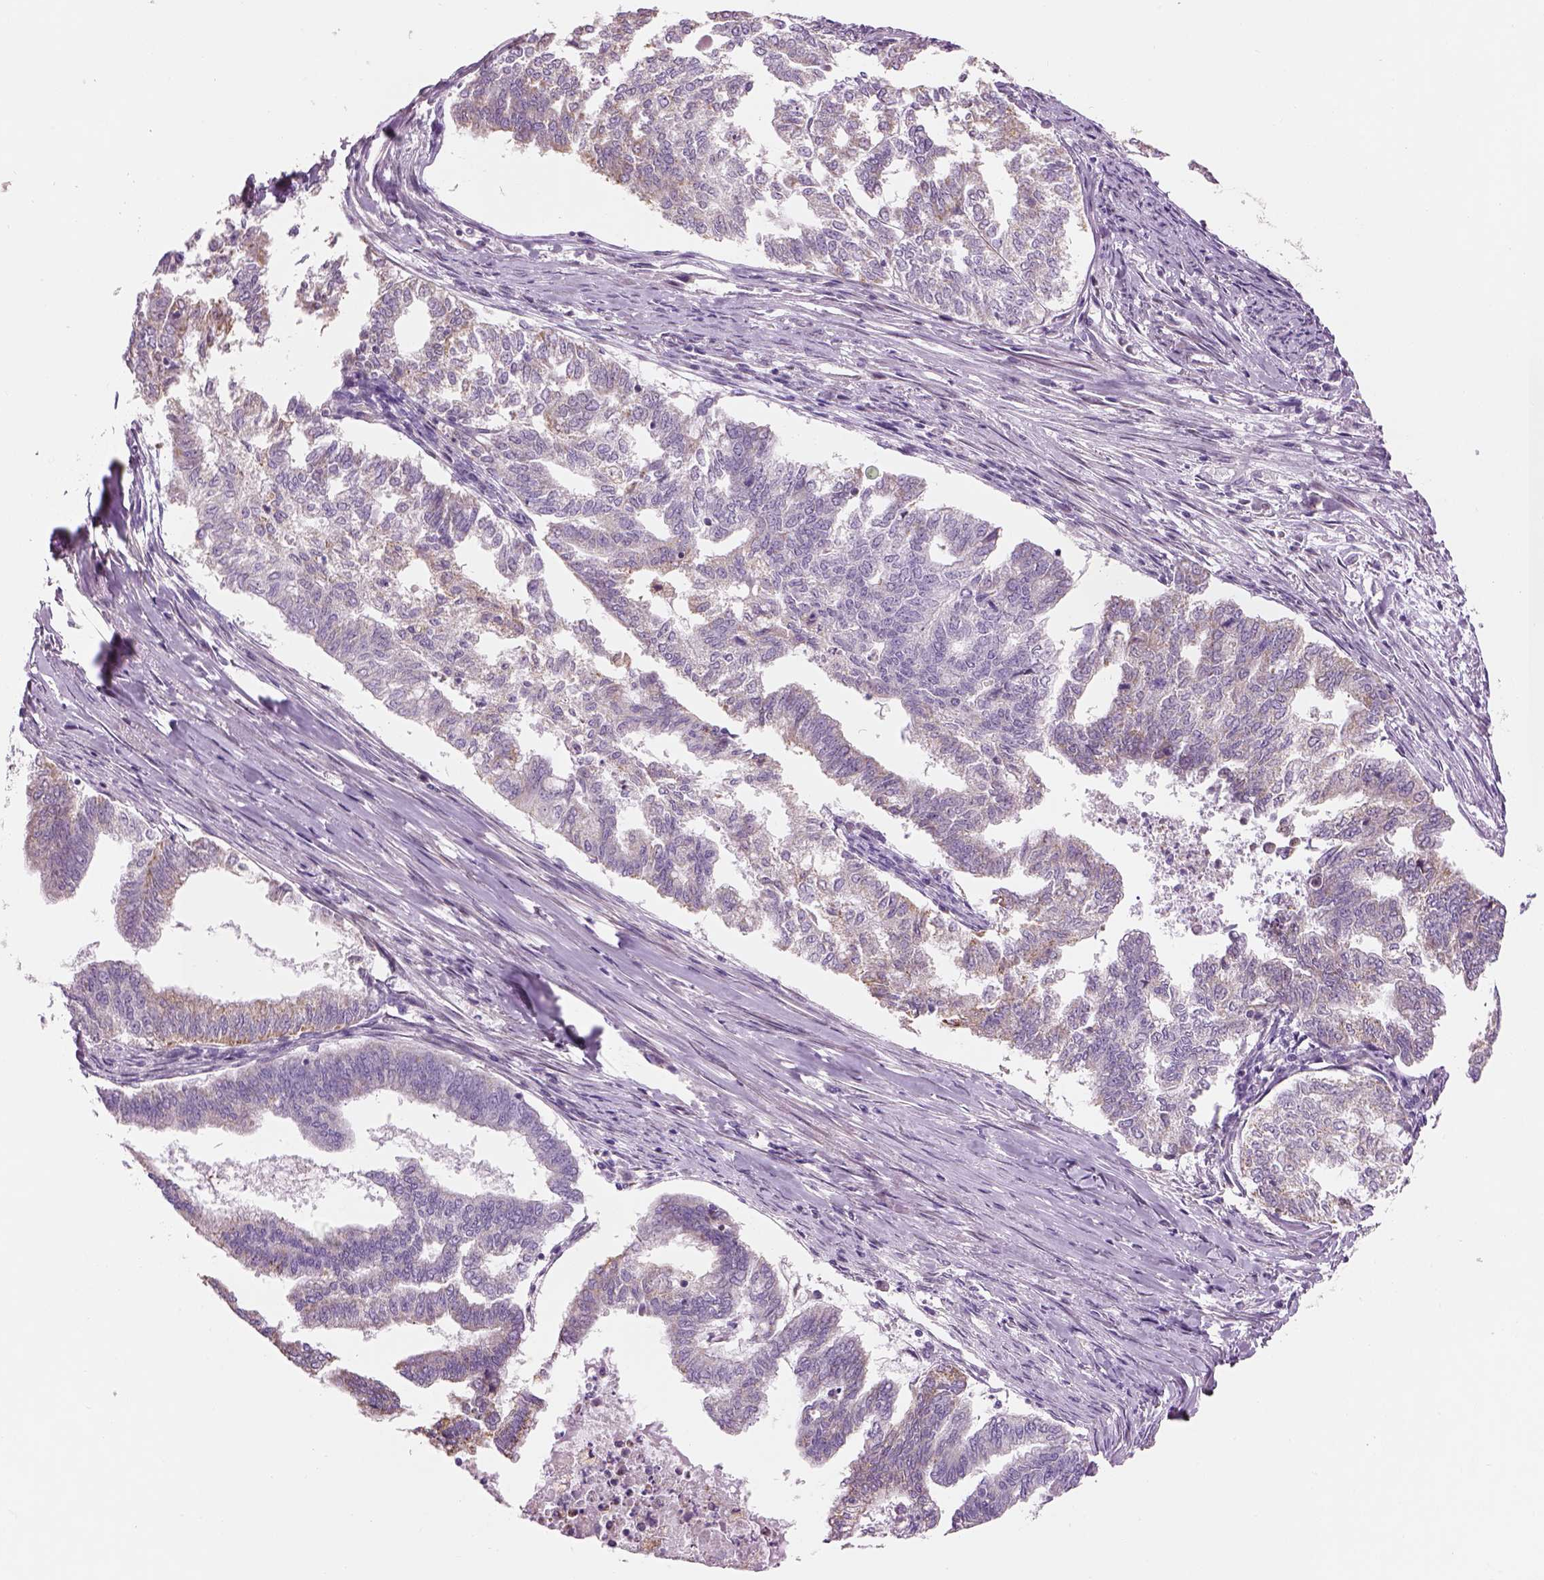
{"staining": {"intensity": "weak", "quantity": "<25%", "location": "cytoplasmic/membranous"}, "tissue": "endometrial cancer", "cell_type": "Tumor cells", "image_type": "cancer", "snomed": [{"axis": "morphology", "description": "Adenocarcinoma, NOS"}, {"axis": "topography", "description": "Endometrium"}], "caption": "DAB (3,3'-diaminobenzidine) immunohistochemical staining of human adenocarcinoma (endometrial) reveals no significant expression in tumor cells.", "gene": "IFT52", "patient": {"sex": "female", "age": 79}}